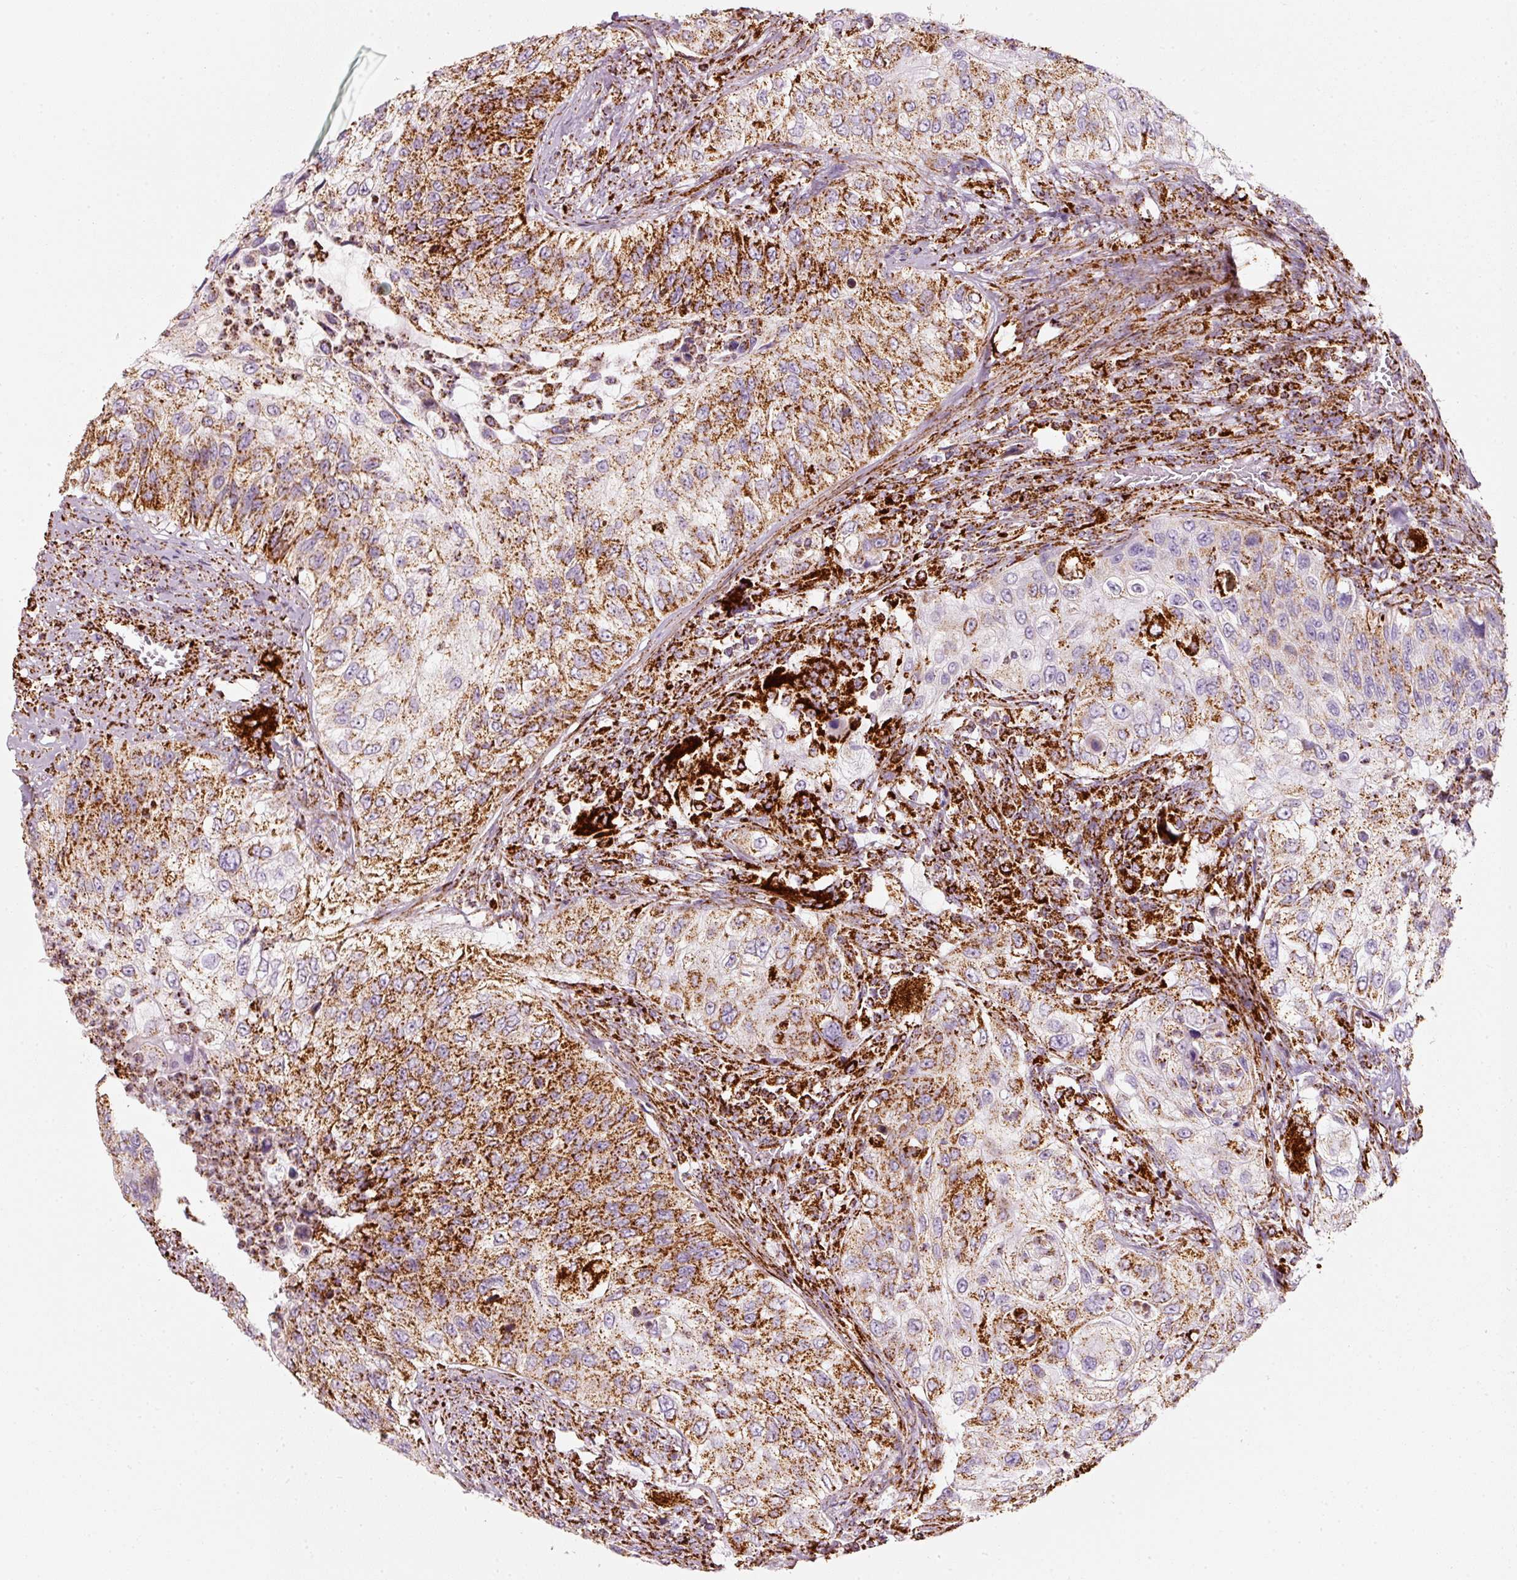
{"staining": {"intensity": "strong", "quantity": "25%-75%", "location": "cytoplasmic/membranous"}, "tissue": "urothelial cancer", "cell_type": "Tumor cells", "image_type": "cancer", "snomed": [{"axis": "morphology", "description": "Urothelial carcinoma, High grade"}, {"axis": "topography", "description": "Urinary bladder"}], "caption": "Protein expression analysis of human urothelial cancer reveals strong cytoplasmic/membranous expression in approximately 25%-75% of tumor cells.", "gene": "MT-CO2", "patient": {"sex": "female", "age": 60}}